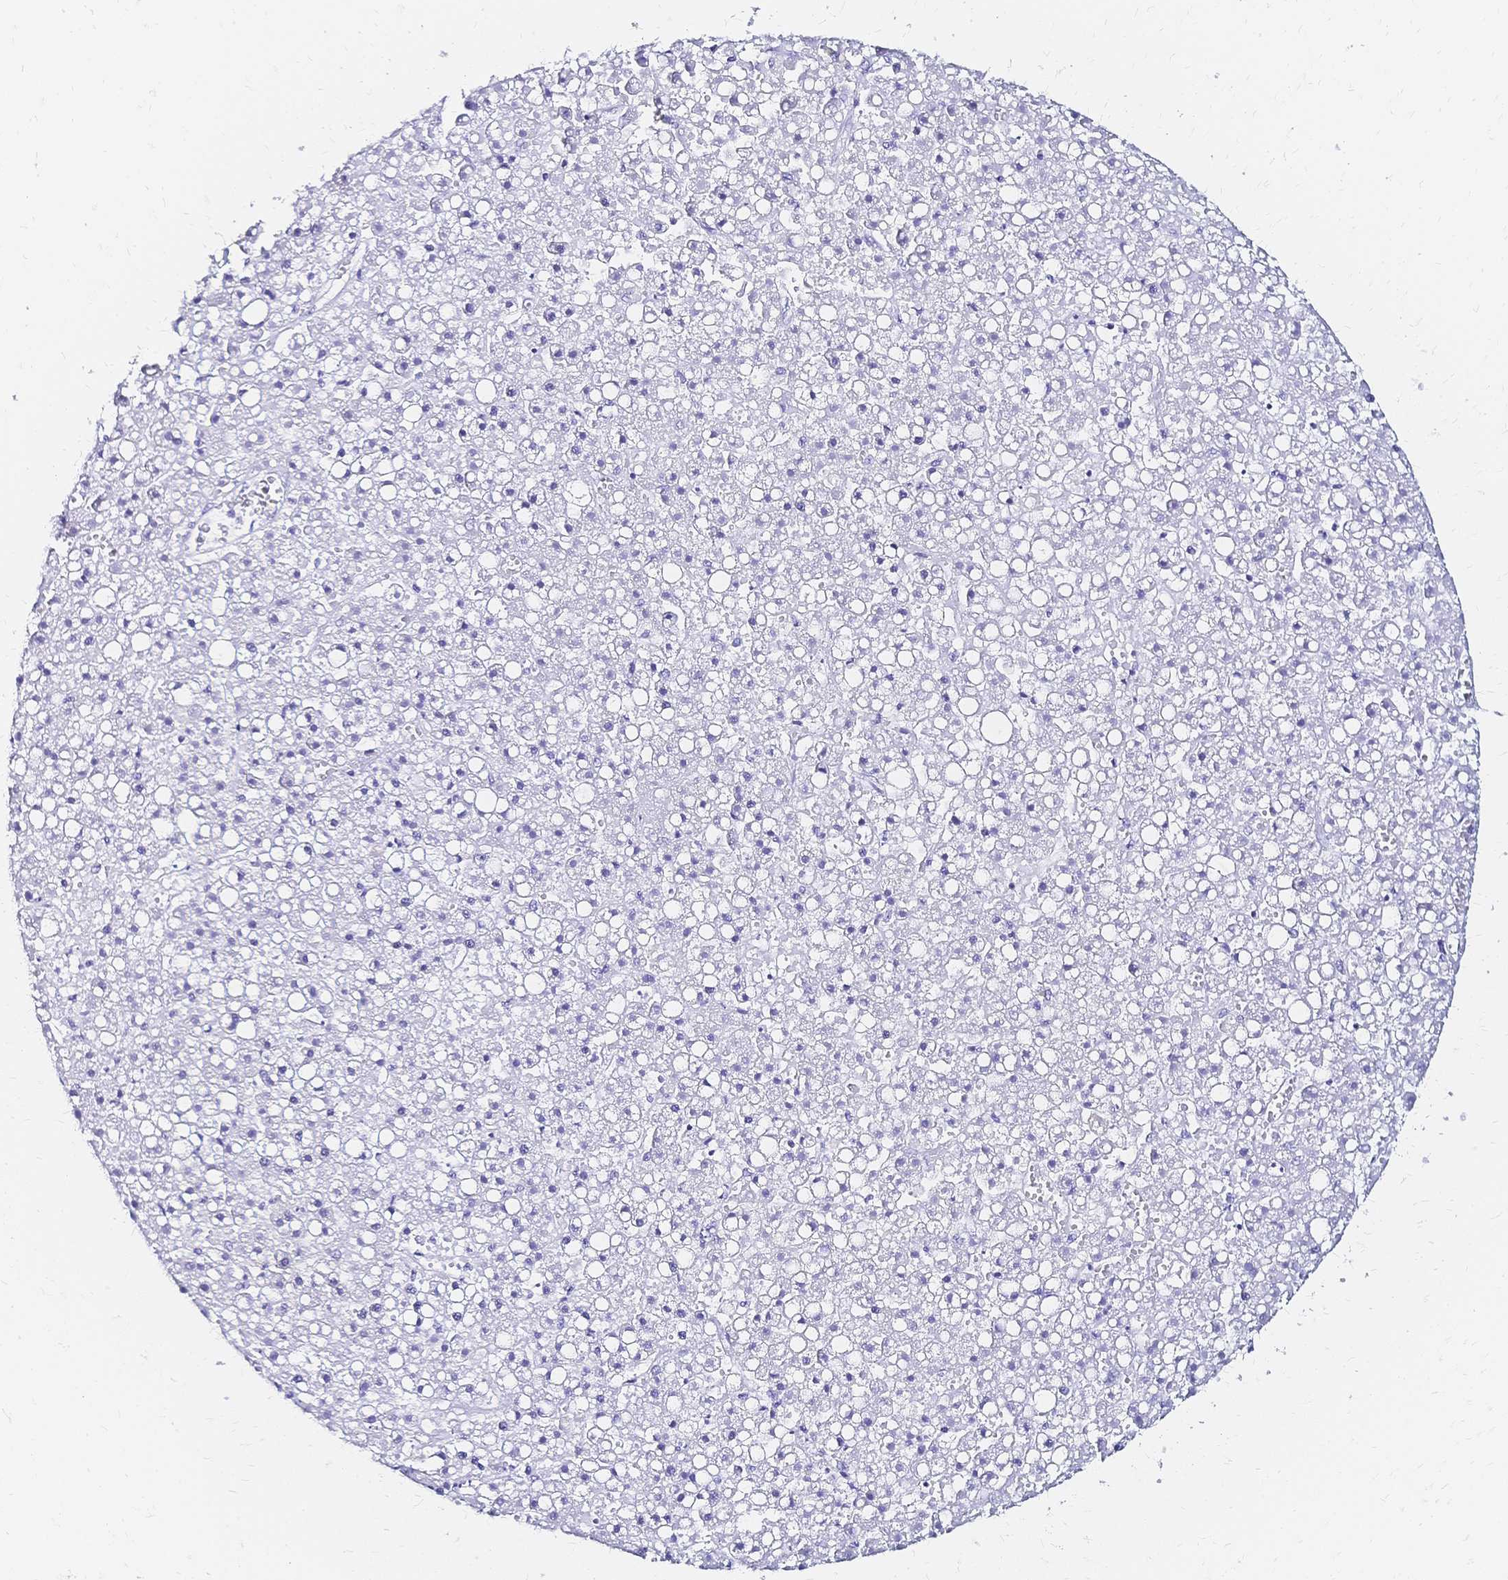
{"staining": {"intensity": "negative", "quantity": "none", "location": "none"}, "tissue": "liver cancer", "cell_type": "Tumor cells", "image_type": "cancer", "snomed": [{"axis": "morphology", "description": "Carcinoma, Hepatocellular, NOS"}, {"axis": "topography", "description": "Liver"}], "caption": "Tumor cells show no significant expression in hepatocellular carcinoma (liver).", "gene": "SLC5A1", "patient": {"sex": "male", "age": 67}}